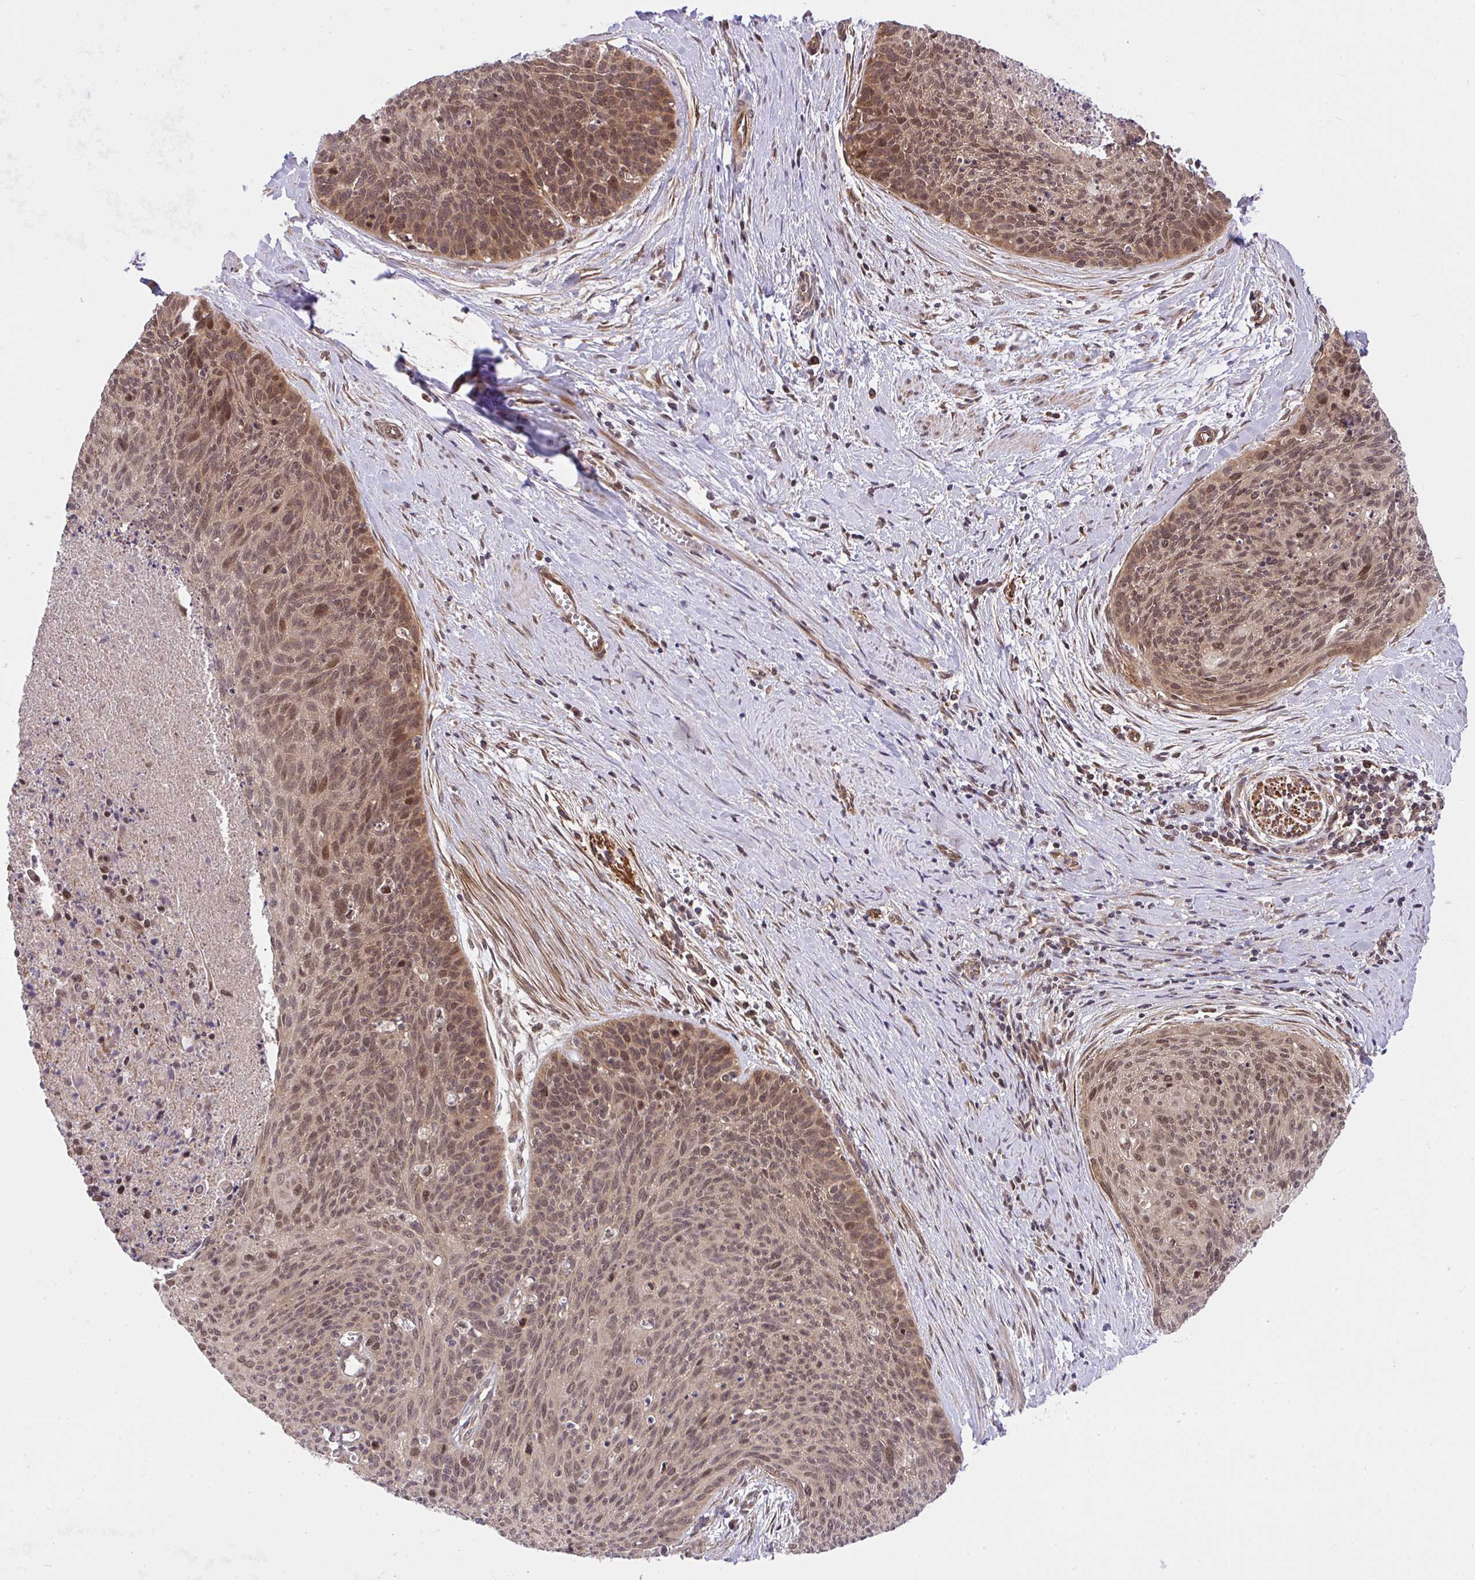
{"staining": {"intensity": "moderate", "quantity": ">75%", "location": "cytoplasmic/membranous"}, "tissue": "cervical cancer", "cell_type": "Tumor cells", "image_type": "cancer", "snomed": [{"axis": "morphology", "description": "Squamous cell carcinoma, NOS"}, {"axis": "topography", "description": "Cervix"}], "caption": "Moderate cytoplasmic/membranous positivity is identified in about >75% of tumor cells in cervical cancer. The staining was performed using DAB (3,3'-diaminobenzidine), with brown indicating positive protein expression. Nuclei are stained blue with hematoxylin.", "gene": "ERI1", "patient": {"sex": "female", "age": 55}}